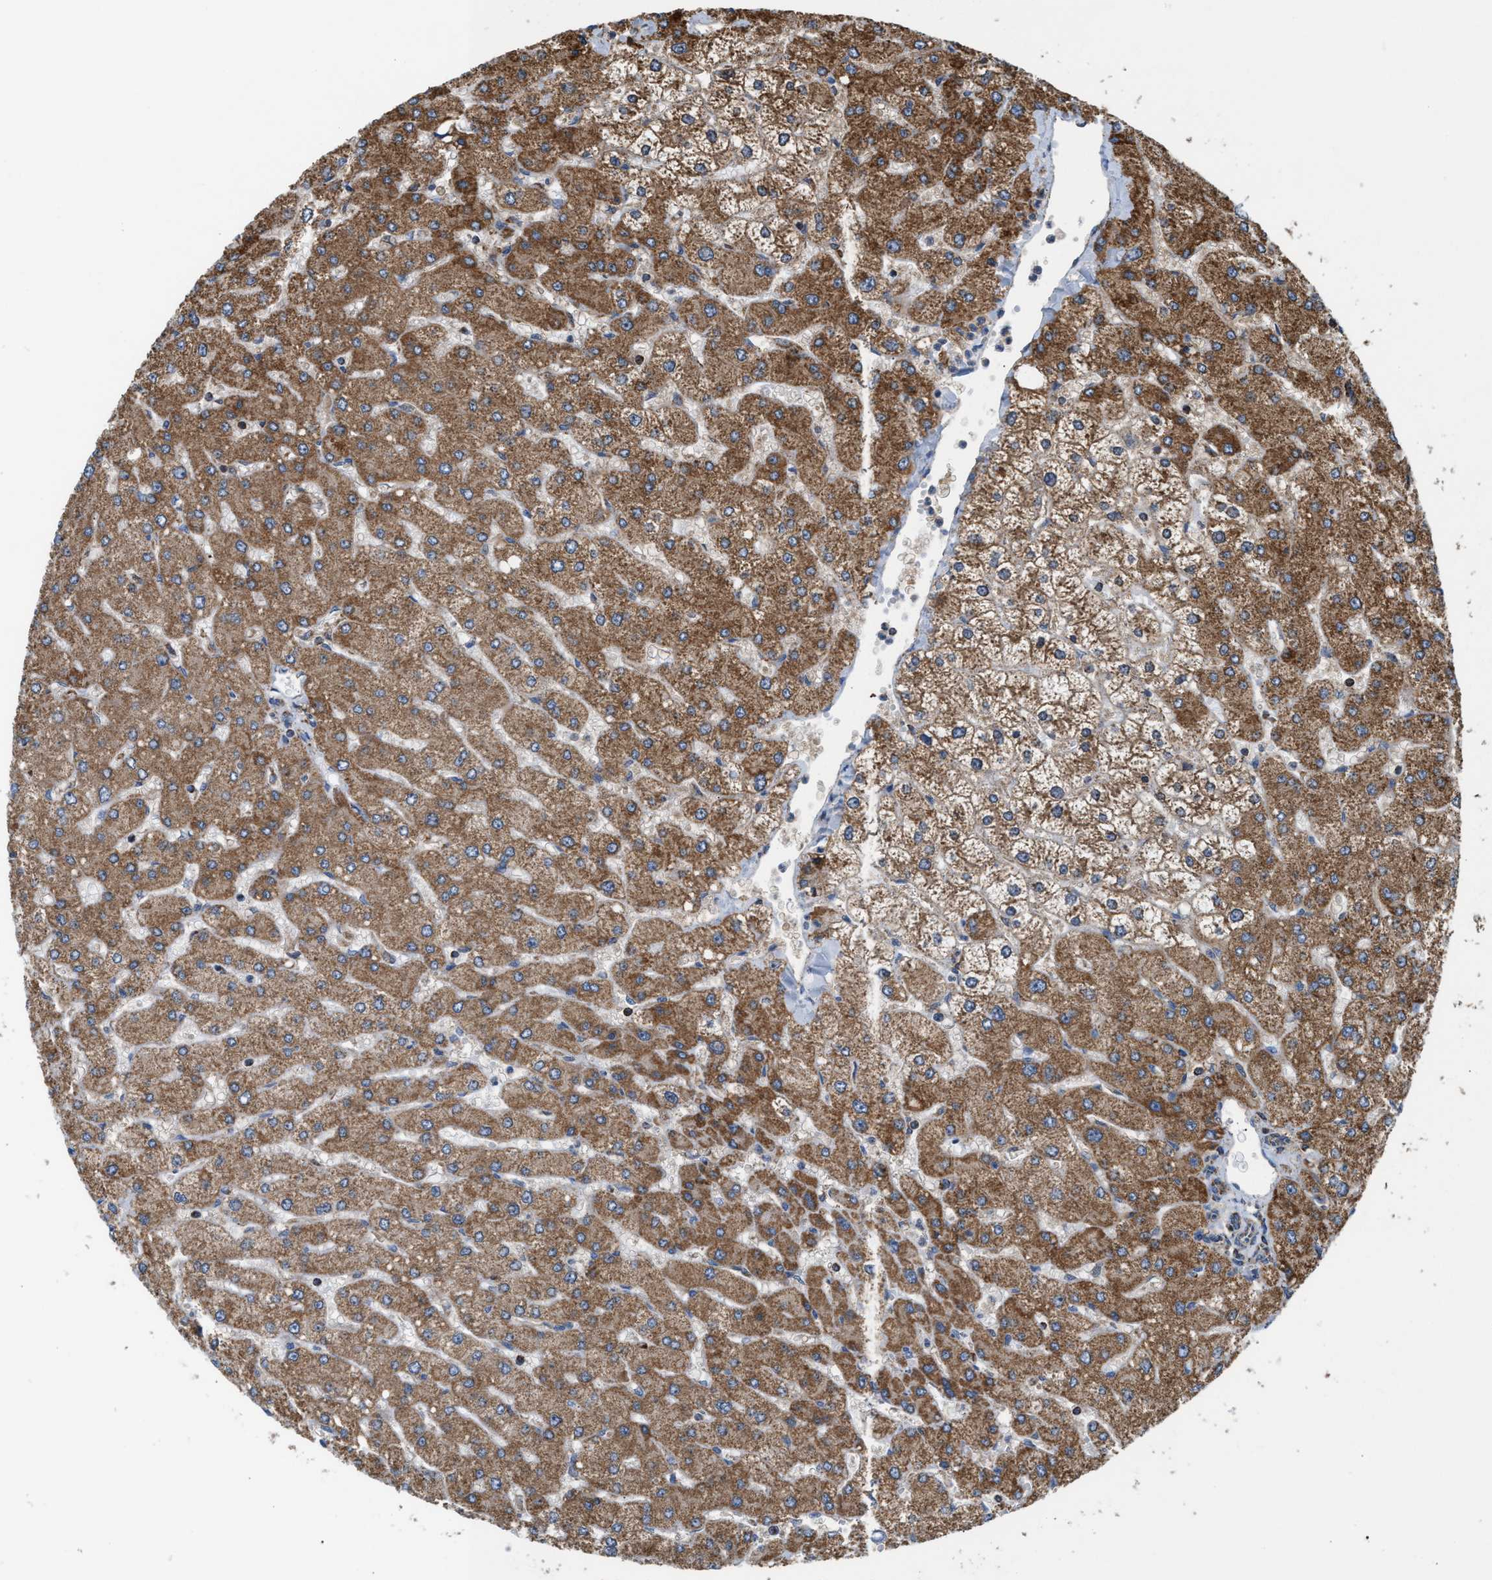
{"staining": {"intensity": "moderate", "quantity": ">75%", "location": "cytoplasmic/membranous"}, "tissue": "liver", "cell_type": "Cholangiocytes", "image_type": "normal", "snomed": [{"axis": "morphology", "description": "Normal tissue, NOS"}, {"axis": "topography", "description": "Liver"}], "caption": "Liver stained for a protein (brown) displays moderate cytoplasmic/membranous positive staining in approximately >75% of cholangiocytes.", "gene": "SGSM2", "patient": {"sex": "male", "age": 55}}